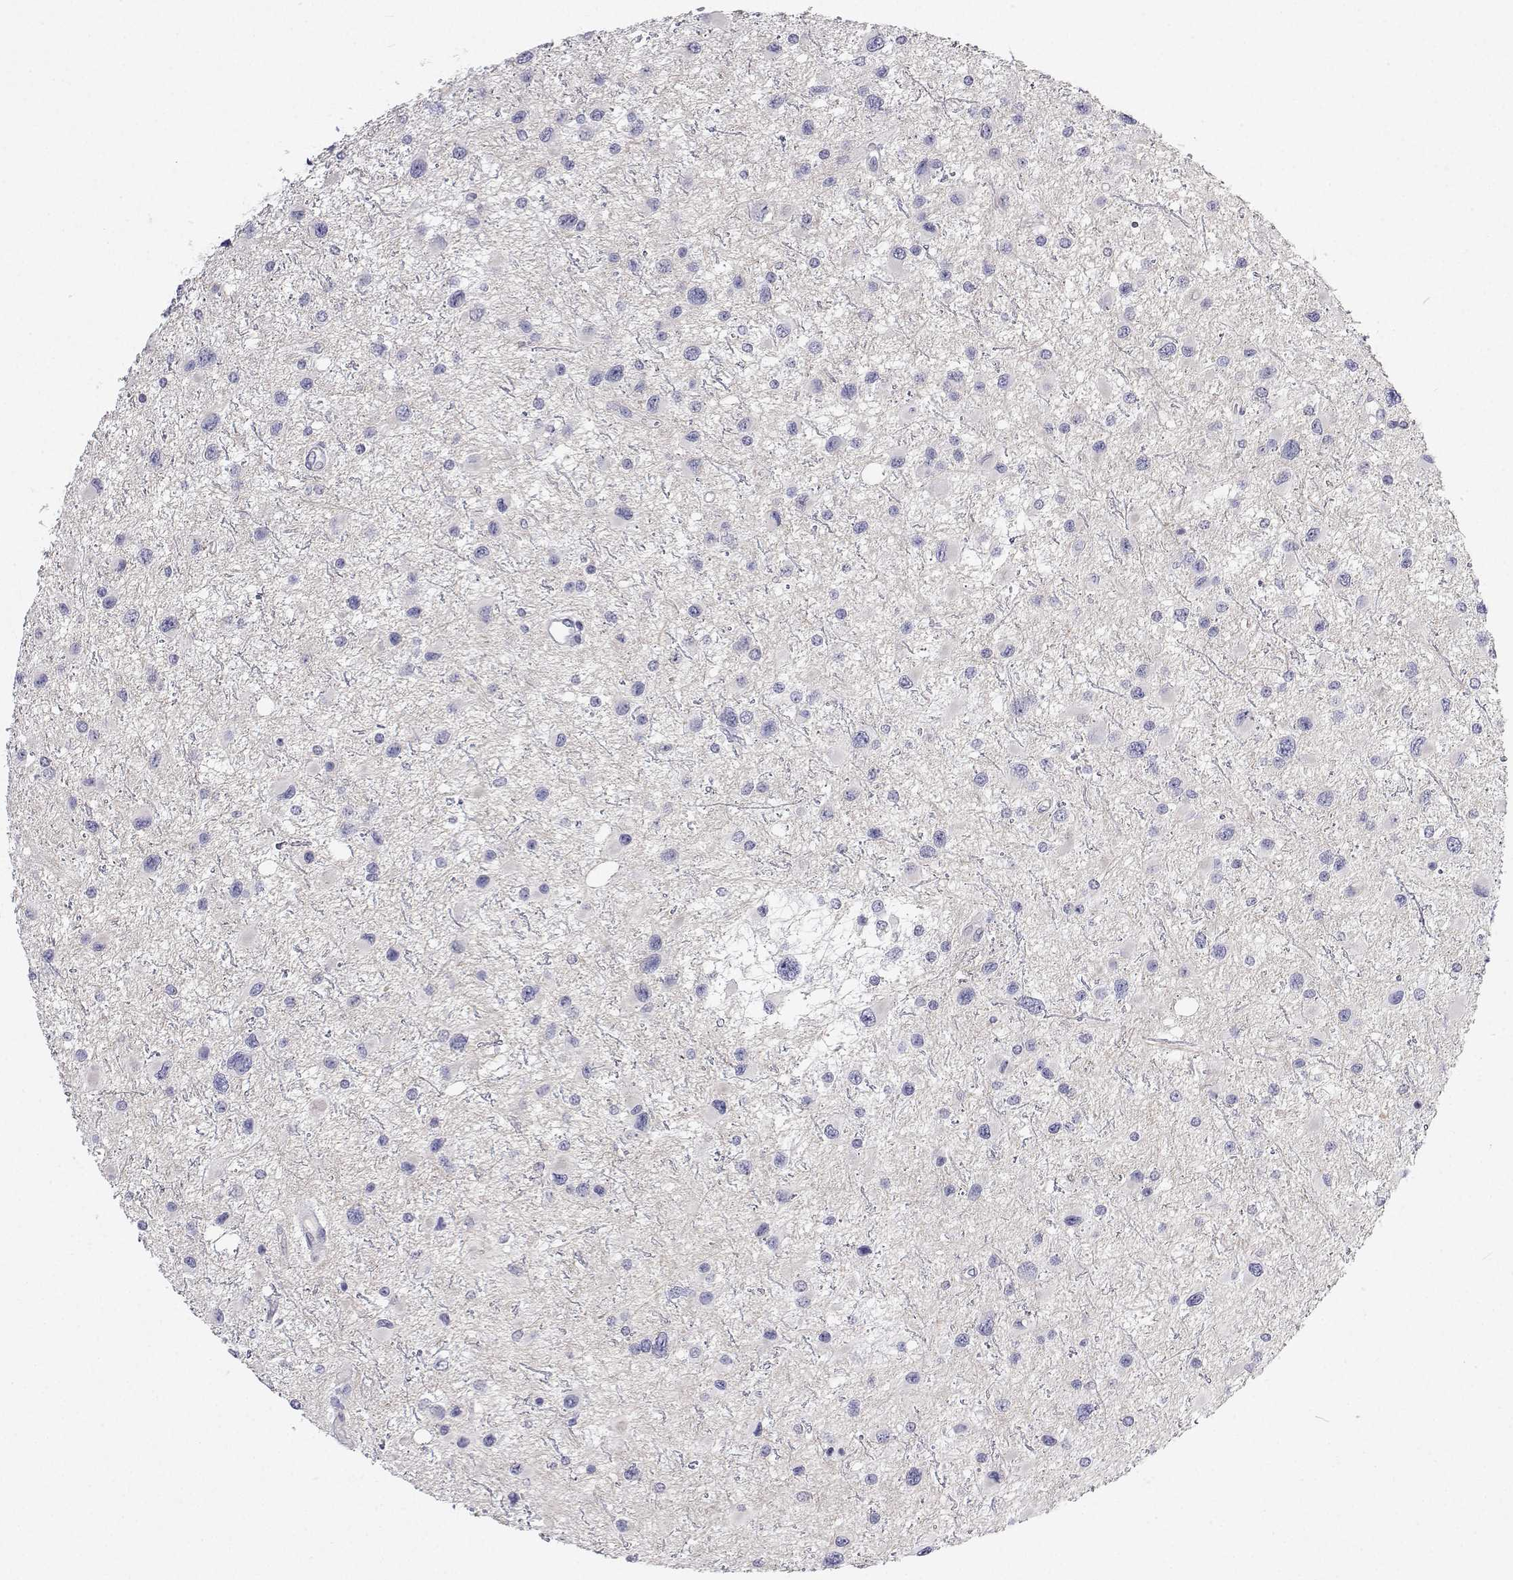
{"staining": {"intensity": "negative", "quantity": "none", "location": "none"}, "tissue": "glioma", "cell_type": "Tumor cells", "image_type": "cancer", "snomed": [{"axis": "morphology", "description": "Glioma, malignant, Low grade"}, {"axis": "topography", "description": "Brain"}], "caption": "Tumor cells are negative for protein expression in human malignant glioma (low-grade). The staining is performed using DAB brown chromogen with nuclei counter-stained in using hematoxylin.", "gene": "ANKRD65", "patient": {"sex": "female", "age": 32}}